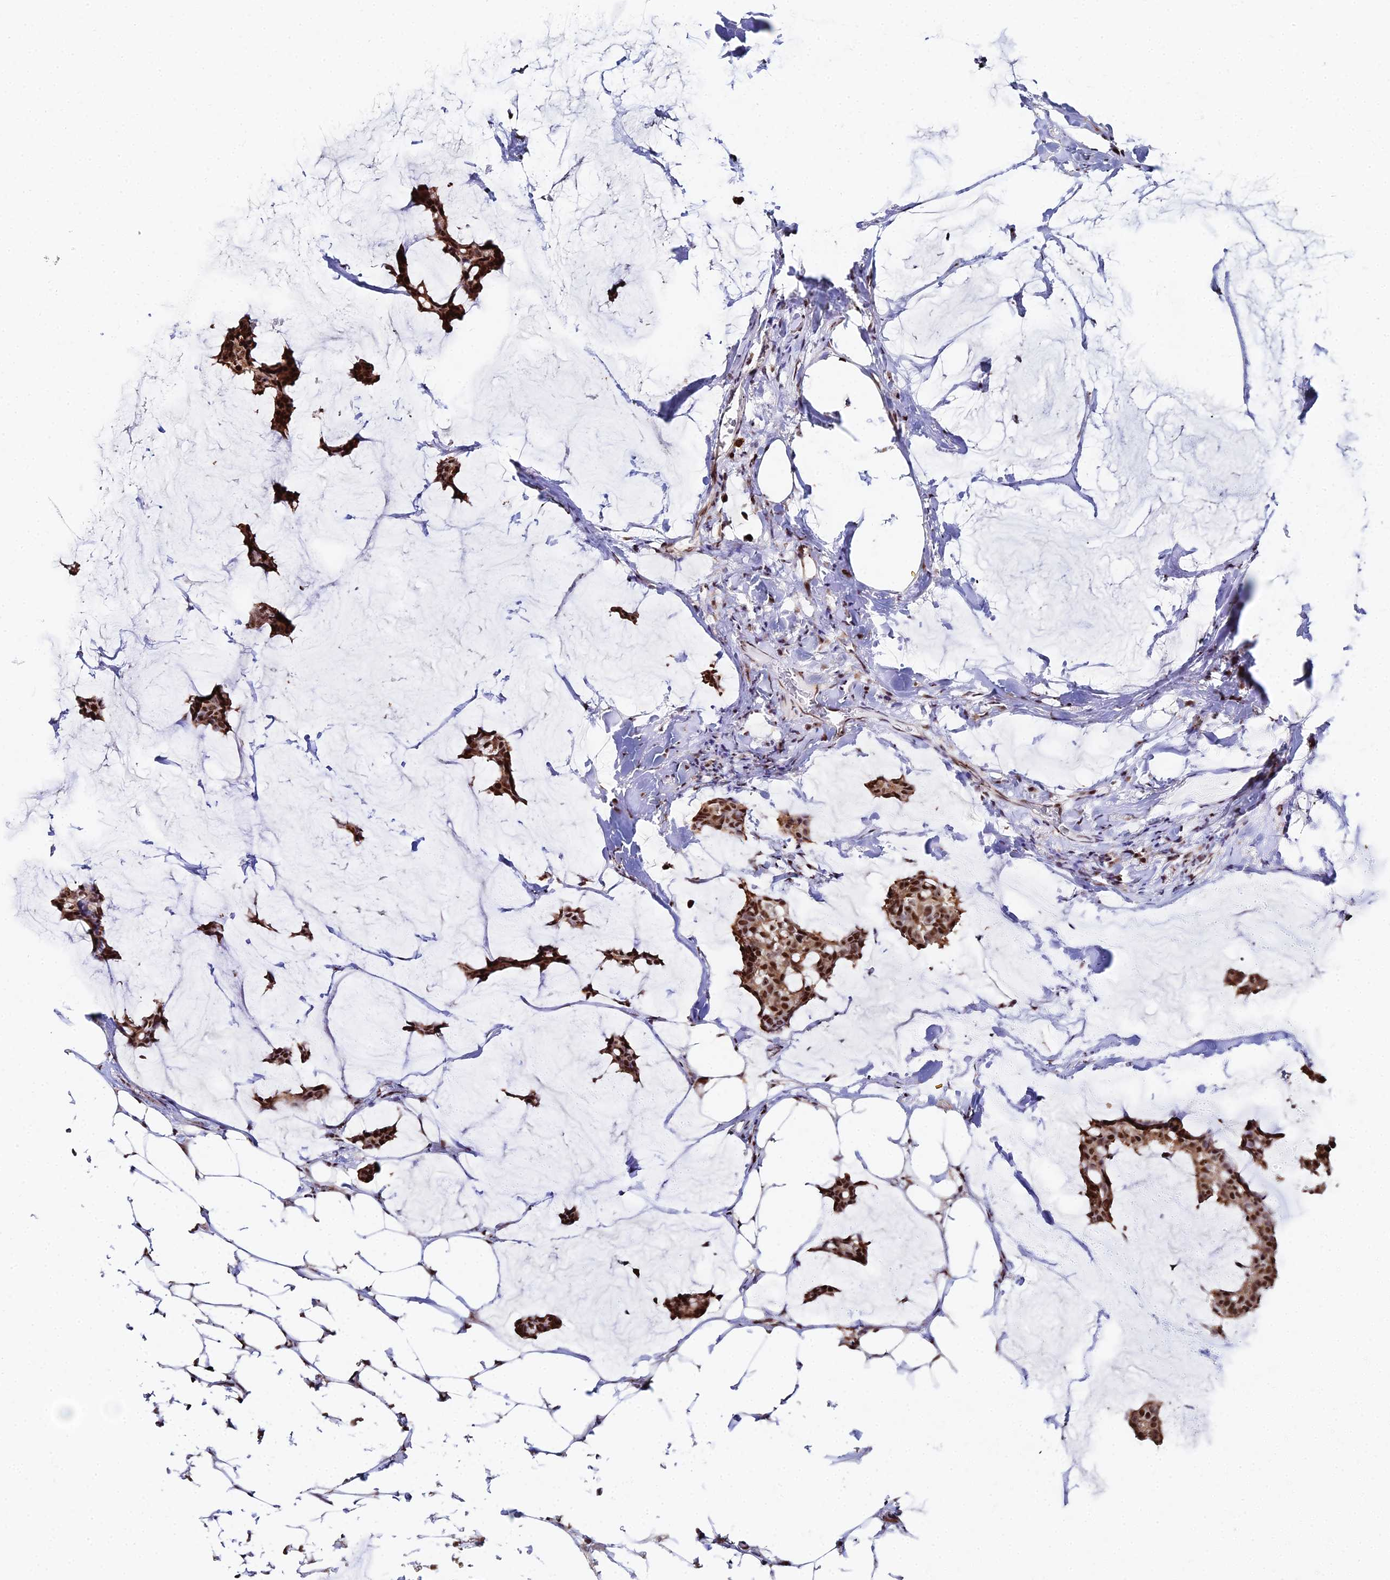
{"staining": {"intensity": "strong", "quantity": ">75%", "location": "nuclear"}, "tissue": "breast cancer", "cell_type": "Tumor cells", "image_type": "cancer", "snomed": [{"axis": "morphology", "description": "Duct carcinoma"}, {"axis": "topography", "description": "Breast"}], "caption": "Breast invasive ductal carcinoma stained with a protein marker shows strong staining in tumor cells.", "gene": "TIFA", "patient": {"sex": "female", "age": 93}}